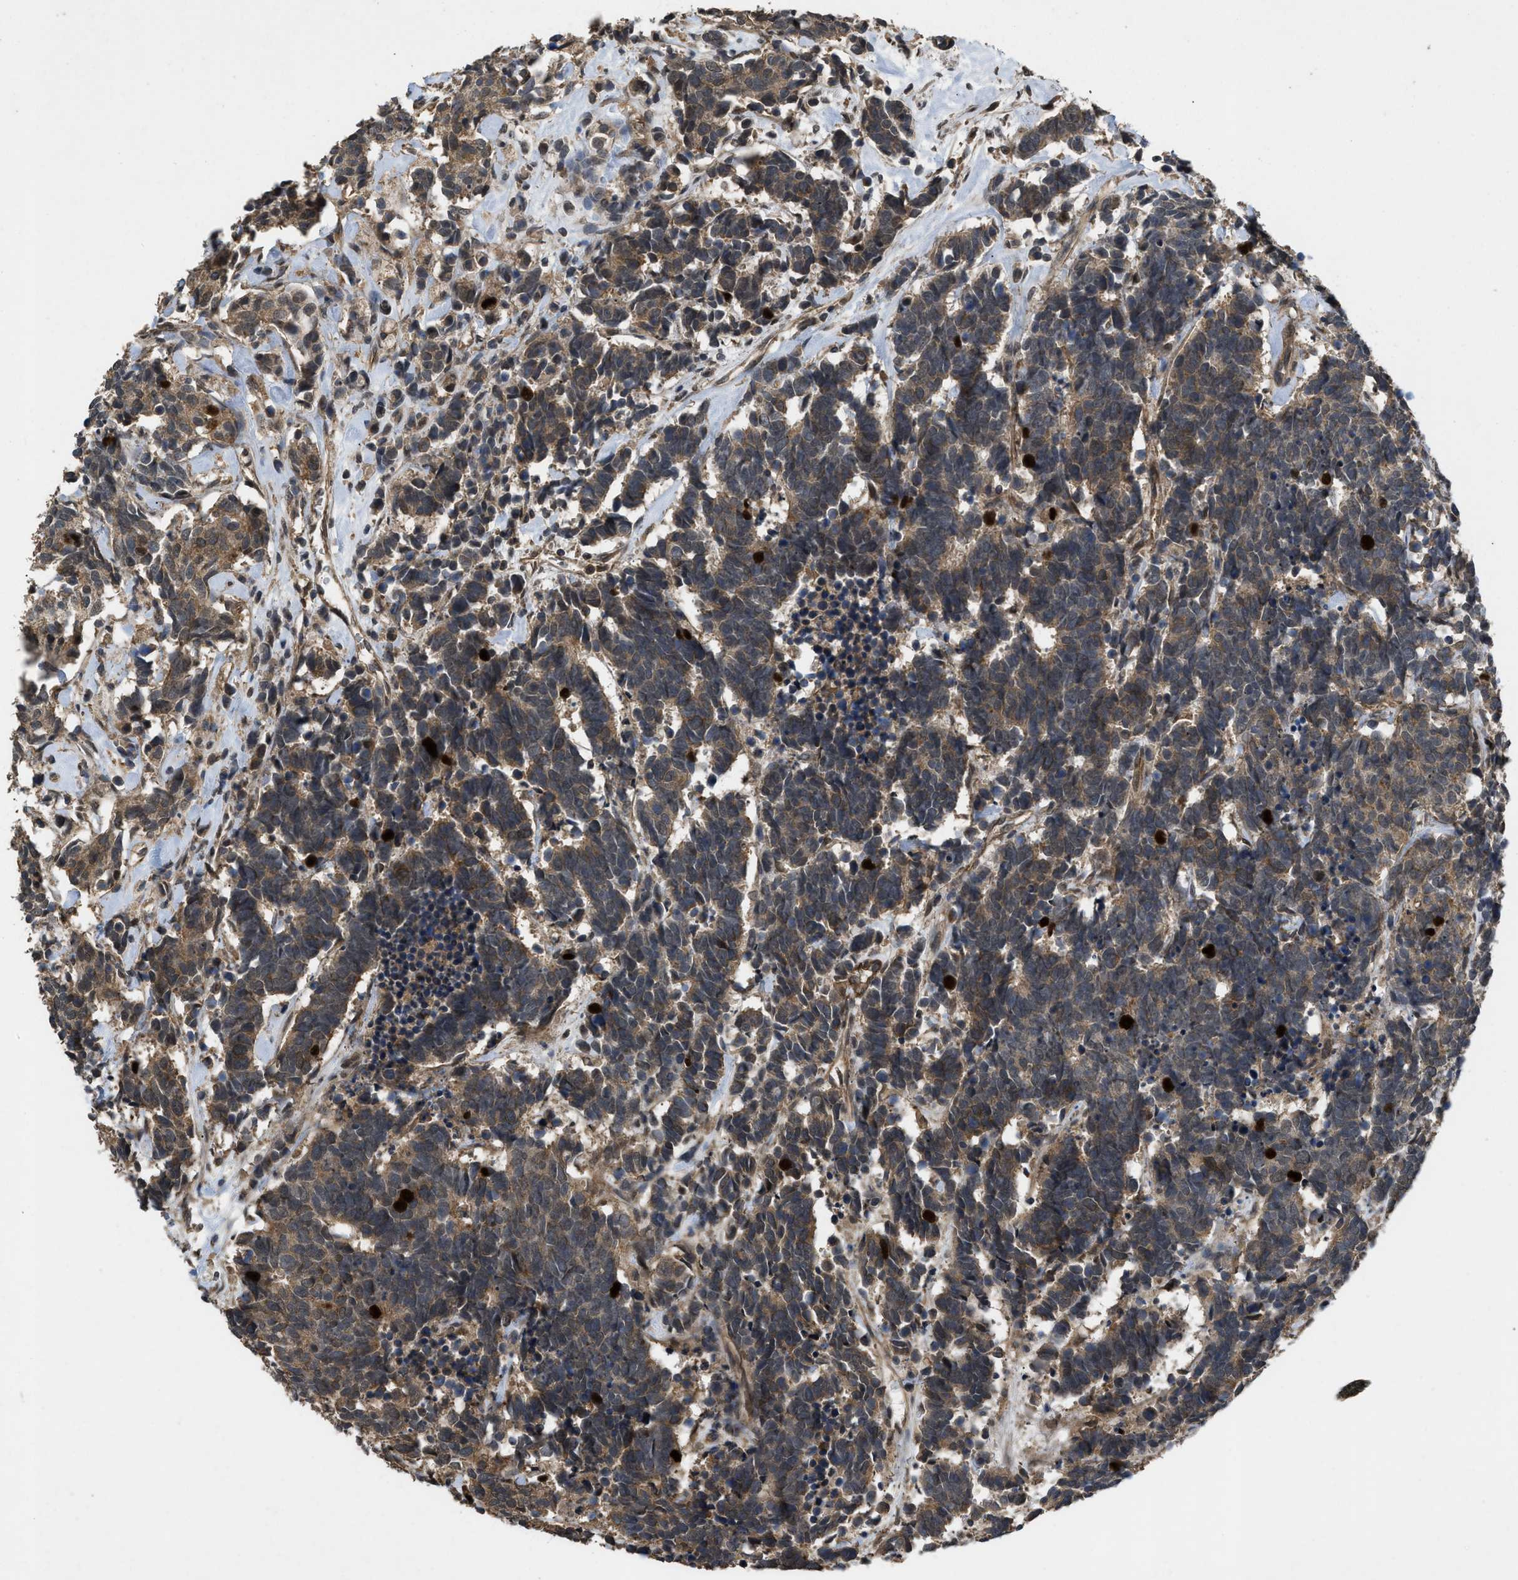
{"staining": {"intensity": "moderate", "quantity": ">75%", "location": "cytoplasmic/membranous"}, "tissue": "carcinoid", "cell_type": "Tumor cells", "image_type": "cancer", "snomed": [{"axis": "morphology", "description": "Carcinoma, NOS"}, {"axis": "morphology", "description": "Carcinoid, malignant, NOS"}, {"axis": "topography", "description": "Urinary bladder"}], "caption": "The image reveals staining of carcinoid (malignant), revealing moderate cytoplasmic/membranous protein staining (brown color) within tumor cells.", "gene": "UTRN", "patient": {"sex": "male", "age": 57}}